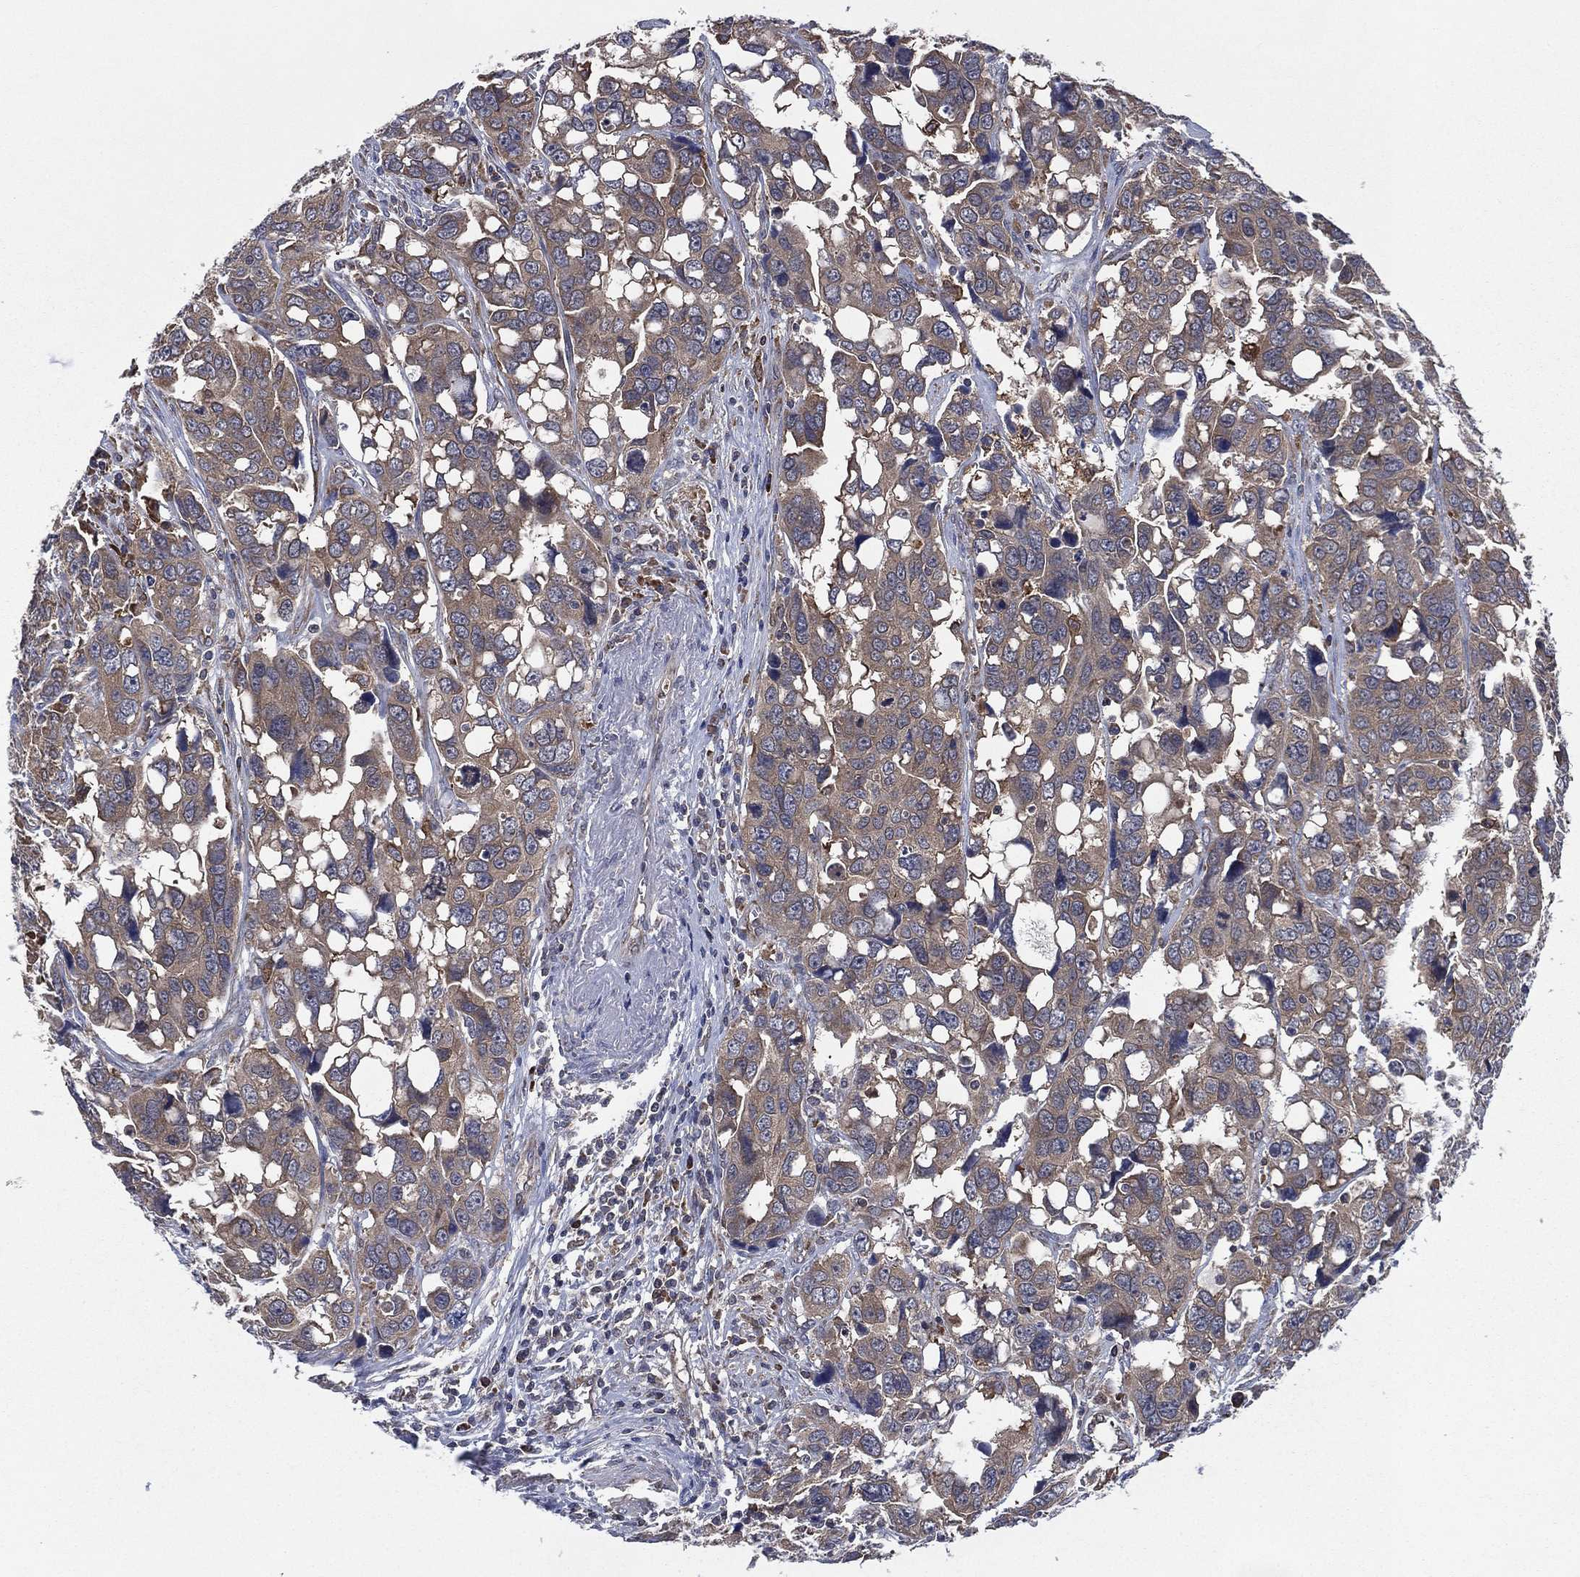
{"staining": {"intensity": "weak", "quantity": "25%-75%", "location": "cytoplasmic/membranous"}, "tissue": "ovarian cancer", "cell_type": "Tumor cells", "image_type": "cancer", "snomed": [{"axis": "morphology", "description": "Carcinoma, endometroid"}, {"axis": "topography", "description": "Ovary"}], "caption": "Ovarian cancer tissue displays weak cytoplasmic/membranous staining in about 25%-75% of tumor cells, visualized by immunohistochemistry.", "gene": "C2orf76", "patient": {"sex": "female", "age": 78}}